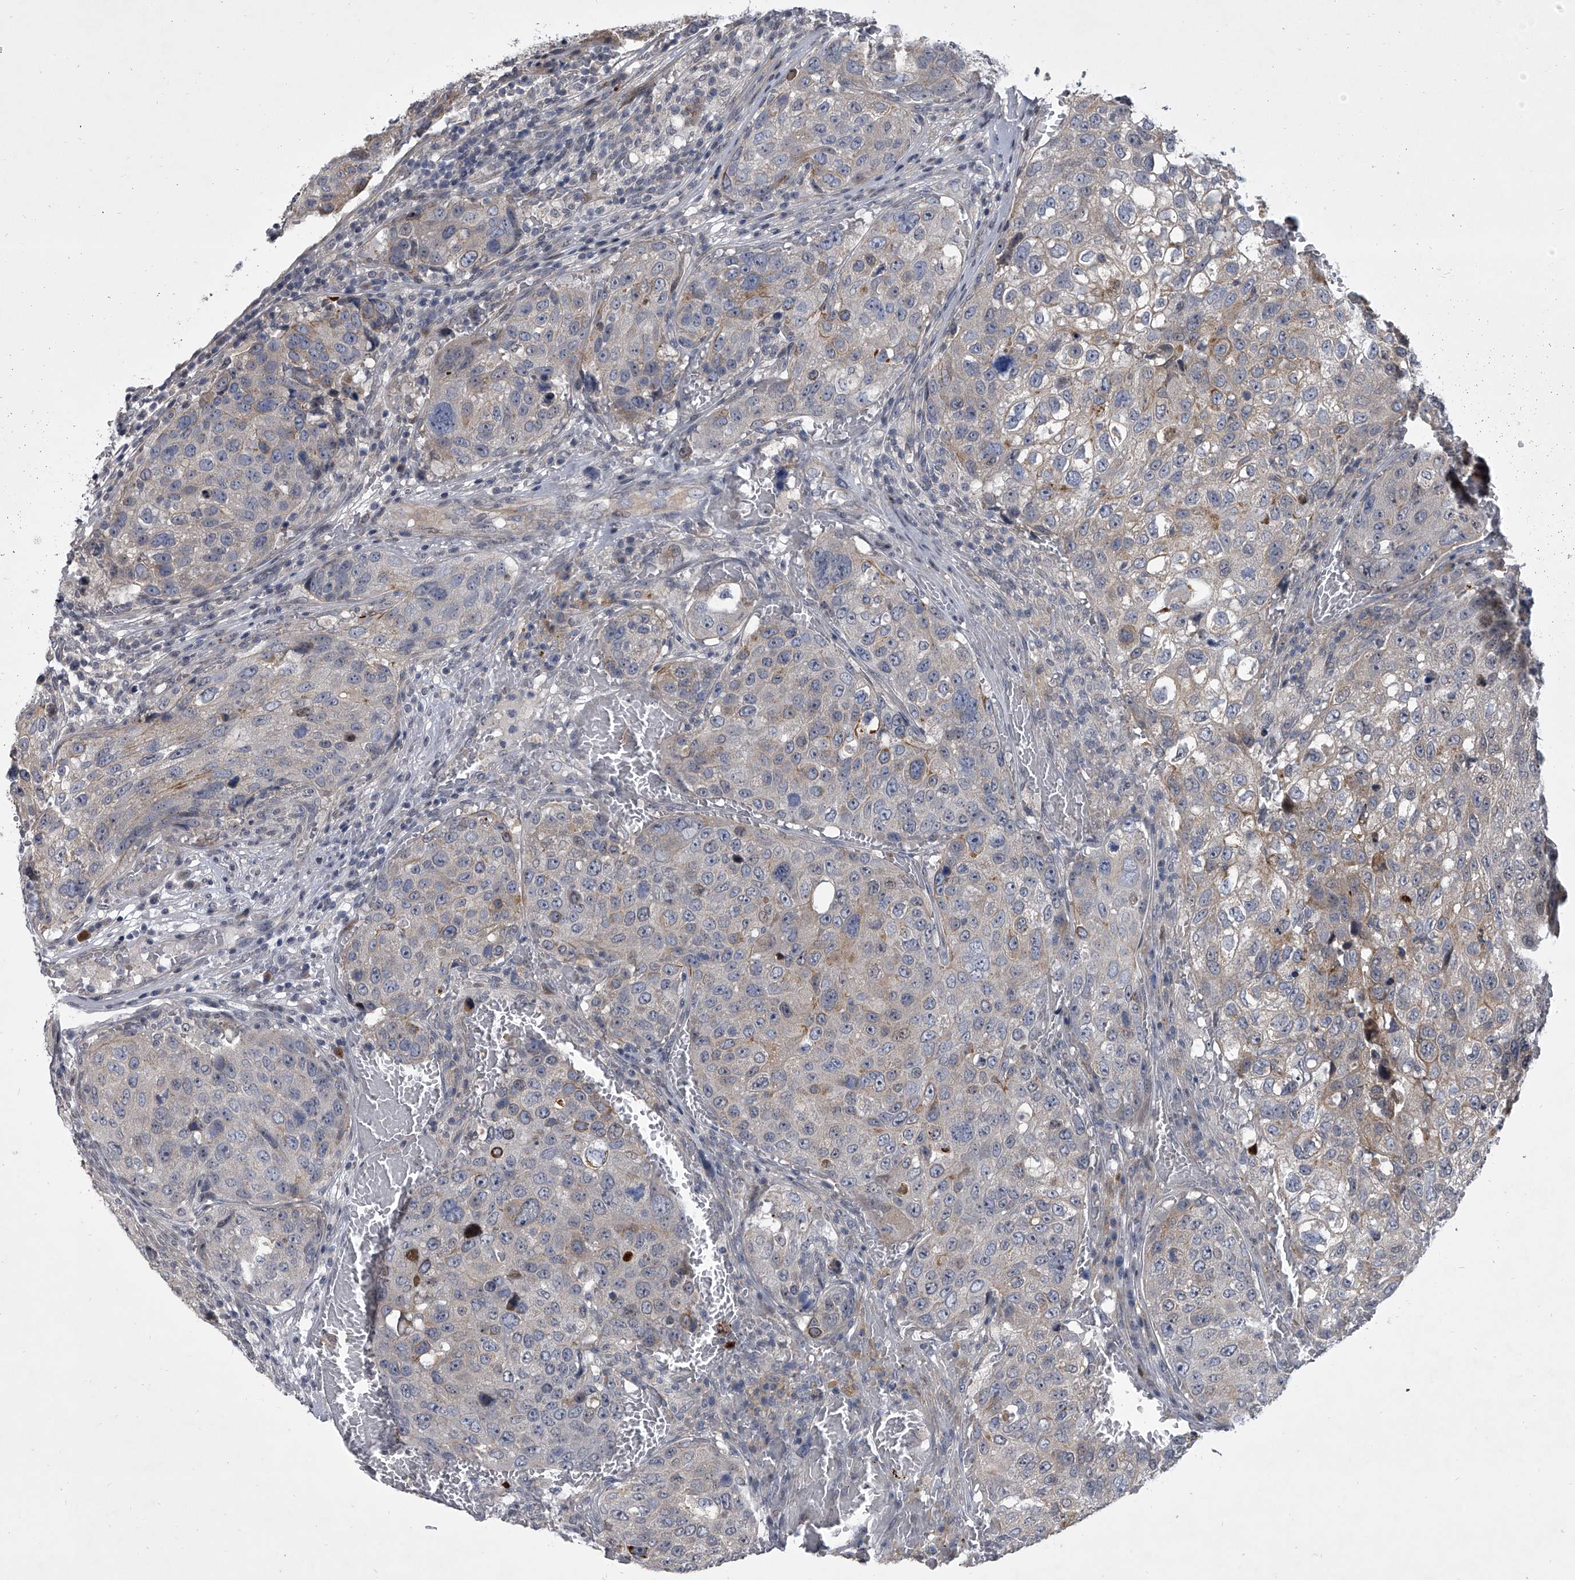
{"staining": {"intensity": "weak", "quantity": "<25%", "location": "cytoplasmic/membranous"}, "tissue": "urothelial cancer", "cell_type": "Tumor cells", "image_type": "cancer", "snomed": [{"axis": "morphology", "description": "Urothelial carcinoma, High grade"}, {"axis": "topography", "description": "Lymph node"}, {"axis": "topography", "description": "Urinary bladder"}], "caption": "DAB immunohistochemical staining of human urothelial cancer displays no significant expression in tumor cells.", "gene": "HEATR6", "patient": {"sex": "male", "age": 51}}